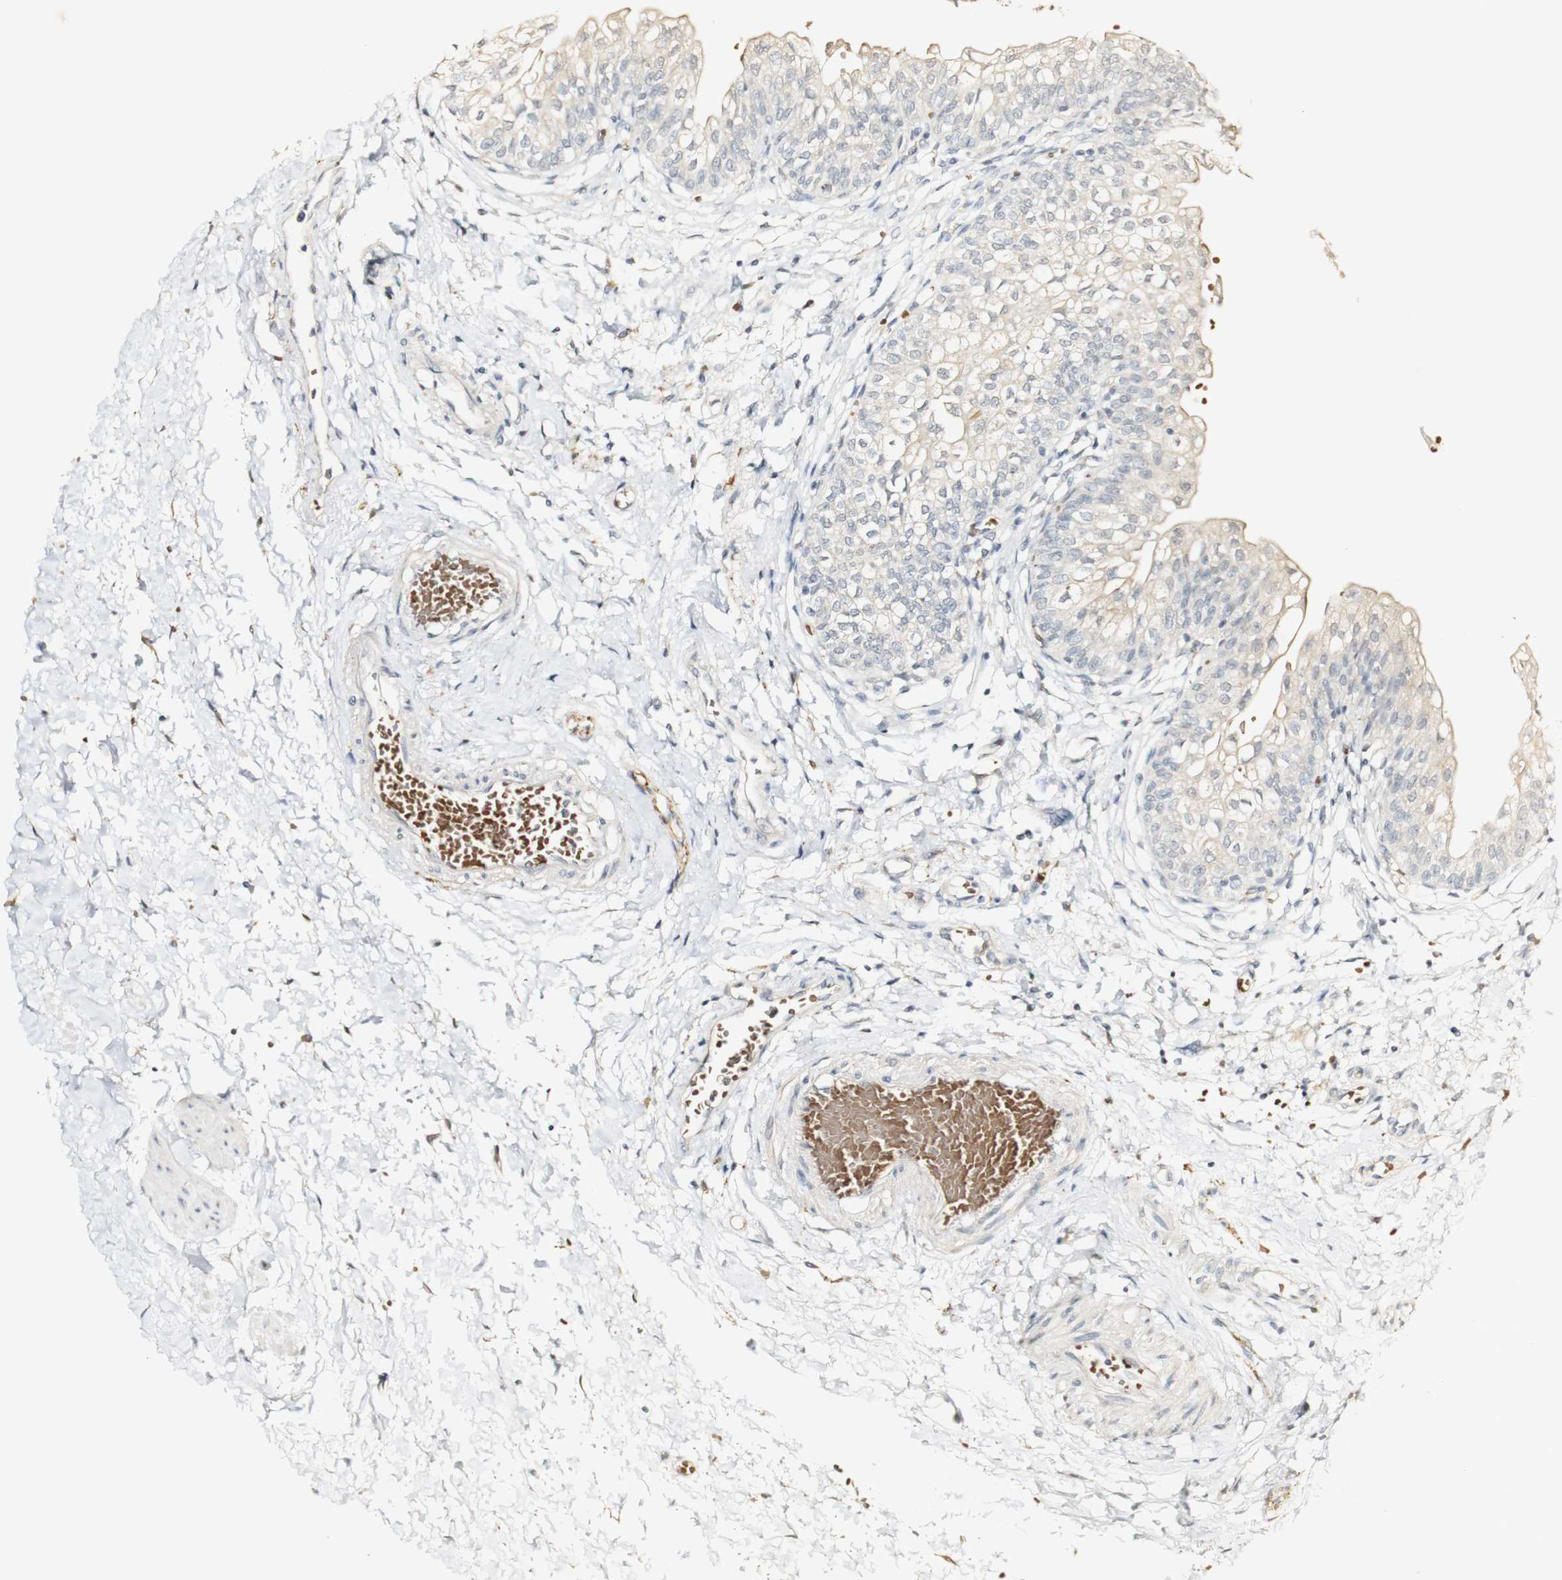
{"staining": {"intensity": "weak", "quantity": "<25%", "location": "cytoplasmic/membranous"}, "tissue": "urinary bladder", "cell_type": "Urothelial cells", "image_type": "normal", "snomed": [{"axis": "morphology", "description": "Normal tissue, NOS"}, {"axis": "topography", "description": "Urinary bladder"}], "caption": "Immunohistochemistry (IHC) of normal human urinary bladder exhibits no staining in urothelial cells.", "gene": "SYT7", "patient": {"sex": "male", "age": 55}}